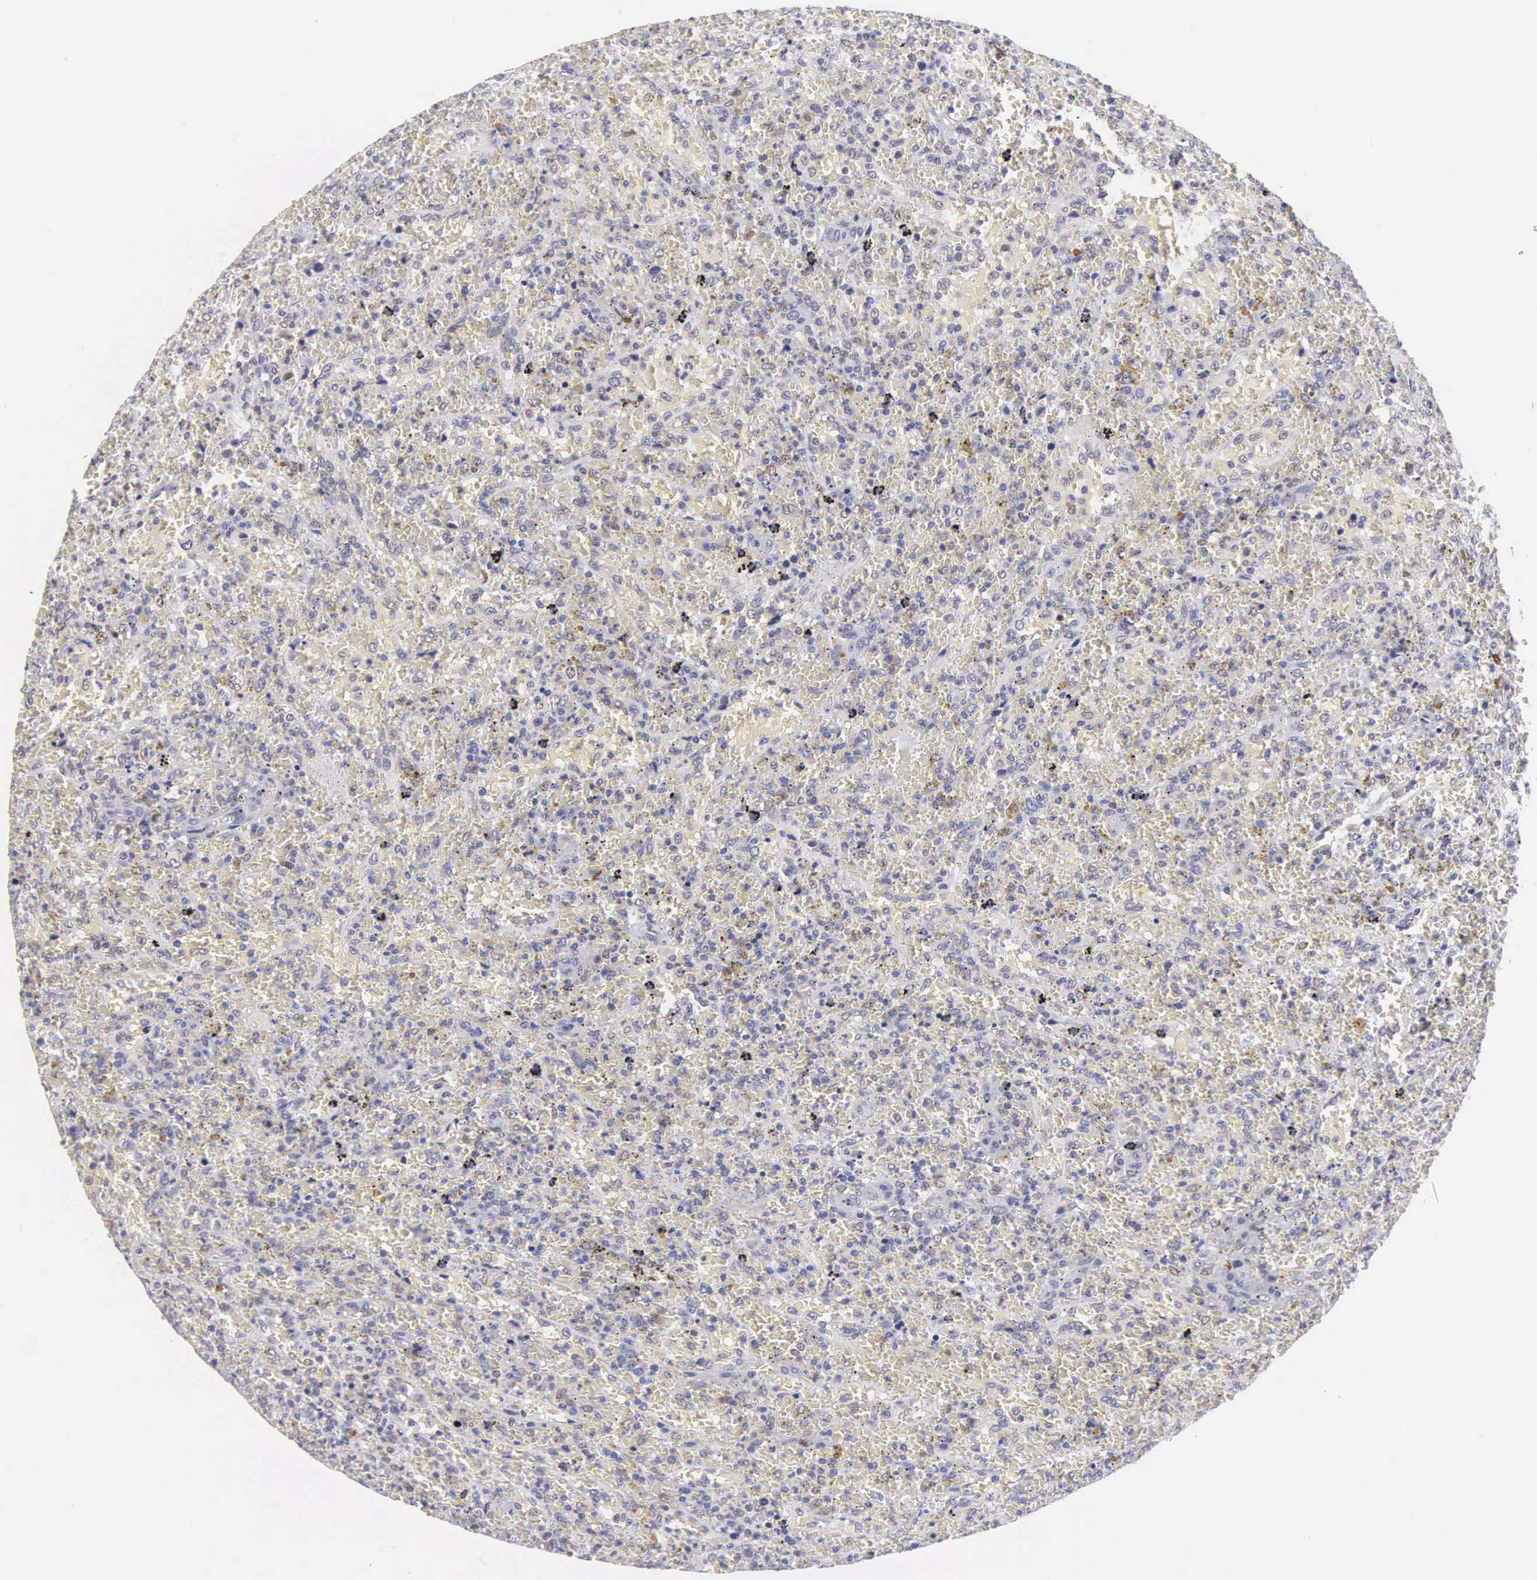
{"staining": {"intensity": "moderate", "quantity": "<25%", "location": "cytoplasmic/membranous,nuclear"}, "tissue": "lymphoma", "cell_type": "Tumor cells", "image_type": "cancer", "snomed": [{"axis": "morphology", "description": "Malignant lymphoma, non-Hodgkin's type, High grade"}, {"axis": "topography", "description": "Spleen"}, {"axis": "topography", "description": "Lymph node"}], "caption": "A micrograph of human malignant lymphoma, non-Hodgkin's type (high-grade) stained for a protein shows moderate cytoplasmic/membranous and nuclear brown staining in tumor cells. (DAB (3,3'-diaminobenzidine) = brown stain, brightfield microscopy at high magnification).", "gene": "ETV6", "patient": {"sex": "female", "age": 70}}